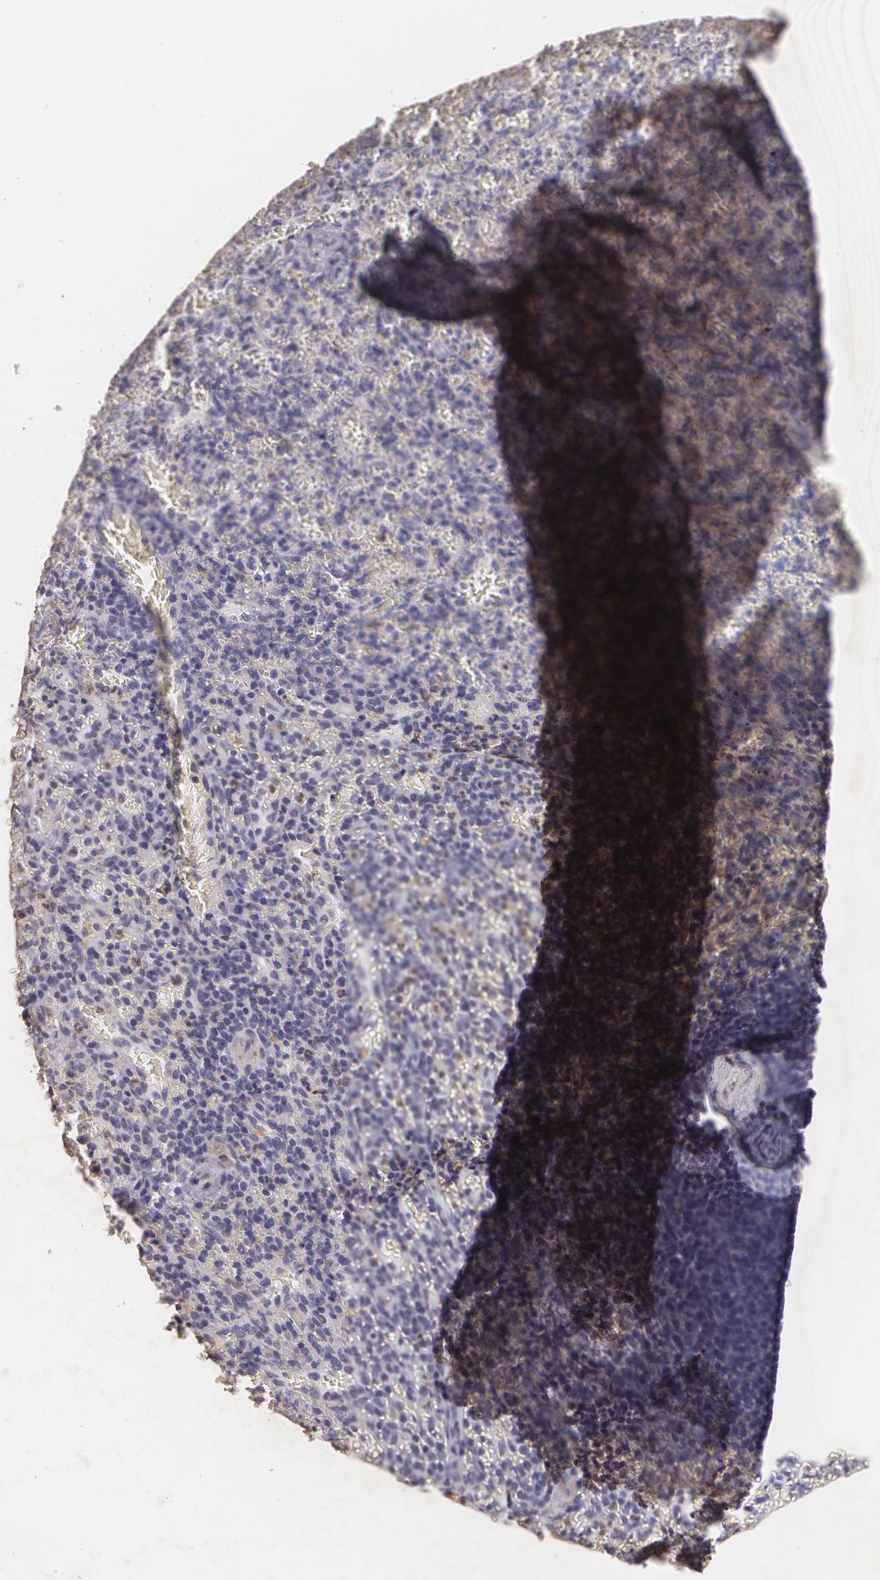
{"staining": {"intensity": "negative", "quantity": "none", "location": "none"}, "tissue": "spleen", "cell_type": "Cells in red pulp", "image_type": "normal", "snomed": [{"axis": "morphology", "description": "Normal tissue, NOS"}, {"axis": "topography", "description": "Spleen"}], "caption": "IHC image of unremarkable spleen: human spleen stained with DAB (3,3'-diaminobenzidine) reveals no significant protein staining in cells in red pulp. Nuclei are stained in blue.", "gene": "KCNA4", "patient": {"sex": "female", "age": 50}}